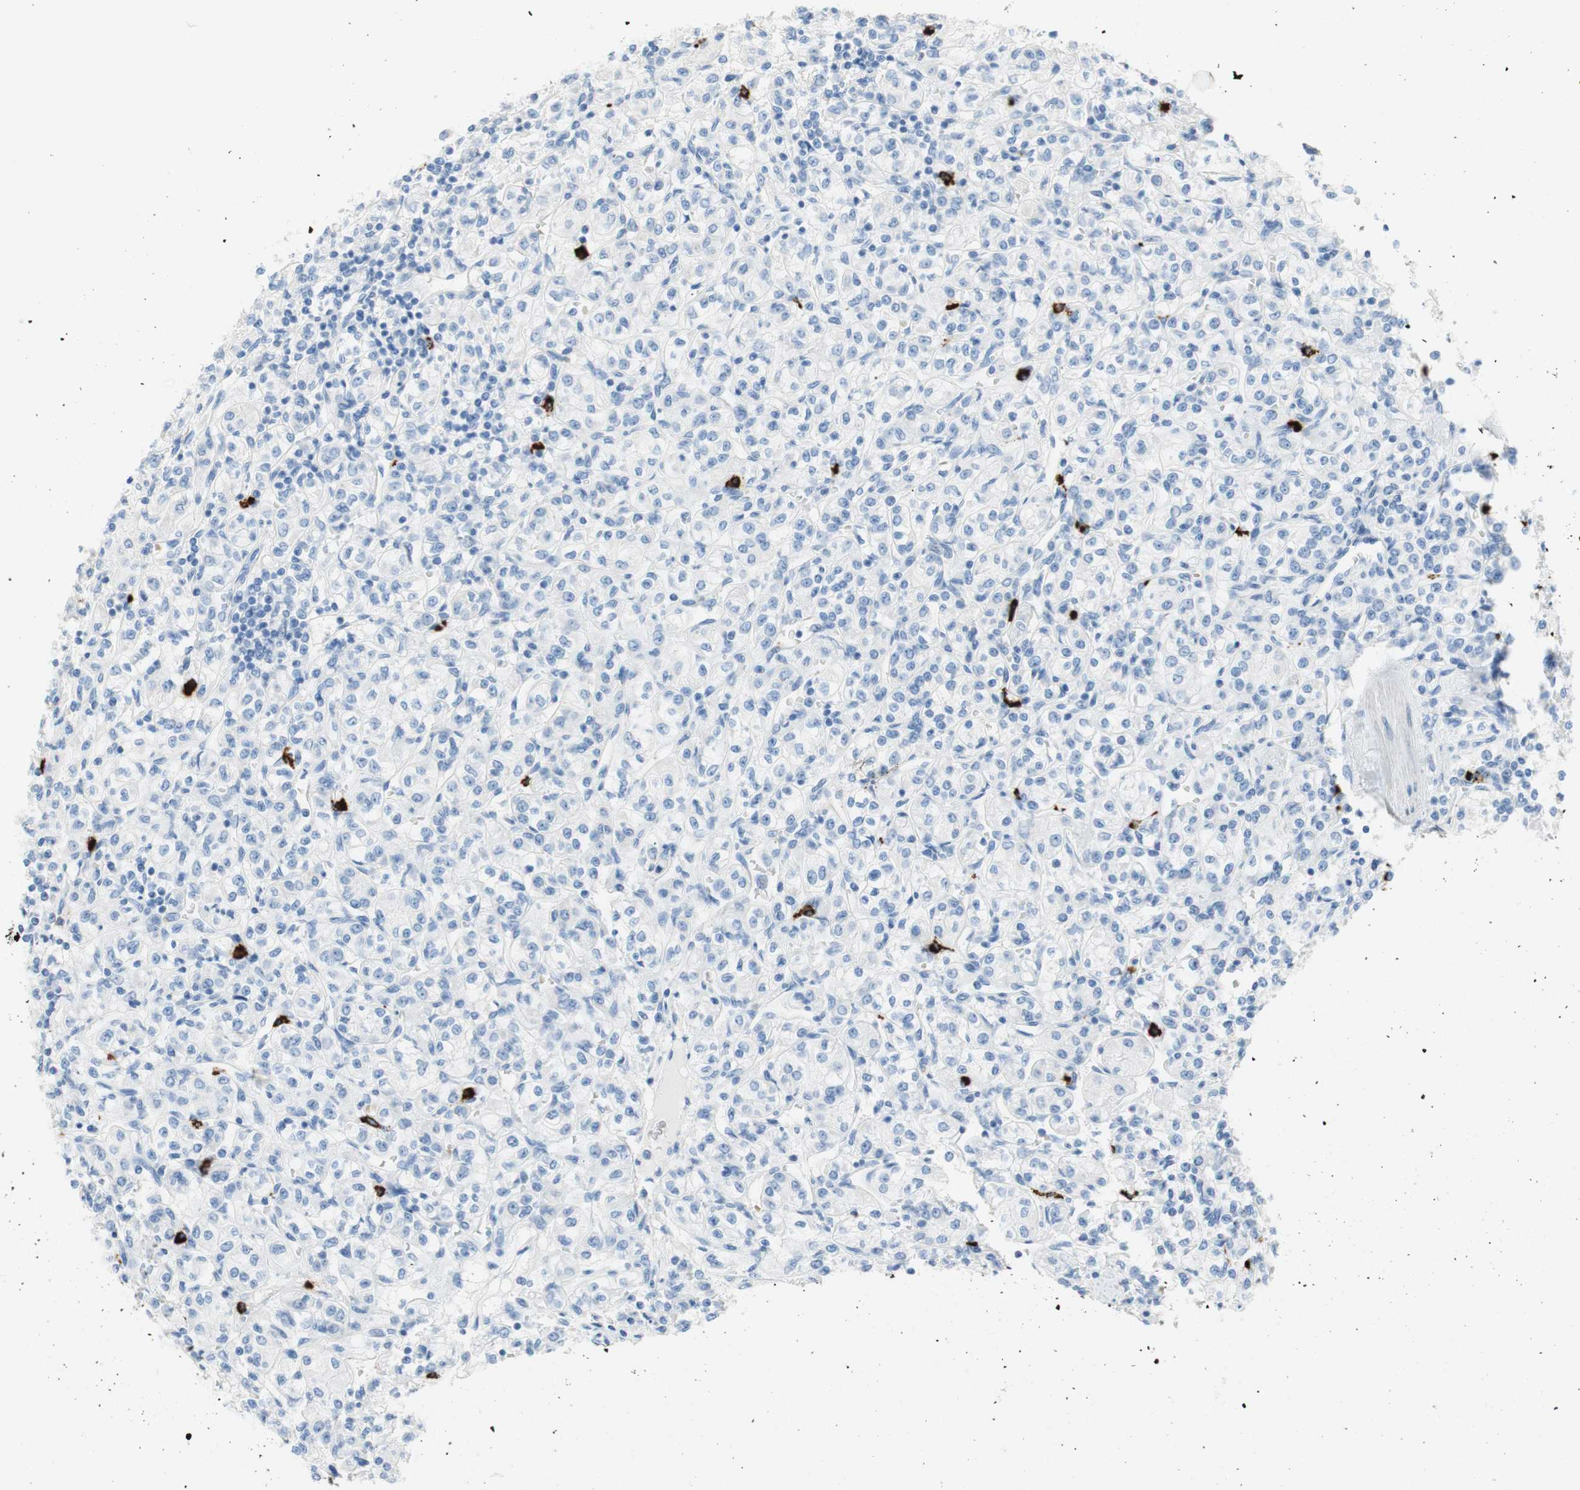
{"staining": {"intensity": "negative", "quantity": "none", "location": "none"}, "tissue": "renal cancer", "cell_type": "Tumor cells", "image_type": "cancer", "snomed": [{"axis": "morphology", "description": "Adenocarcinoma, NOS"}, {"axis": "topography", "description": "Kidney"}], "caption": "Immunohistochemistry photomicrograph of renal adenocarcinoma stained for a protein (brown), which demonstrates no positivity in tumor cells. Brightfield microscopy of immunohistochemistry stained with DAB (3,3'-diaminobenzidine) (brown) and hematoxylin (blue), captured at high magnification.", "gene": "CEACAM1", "patient": {"sex": "male", "age": 77}}